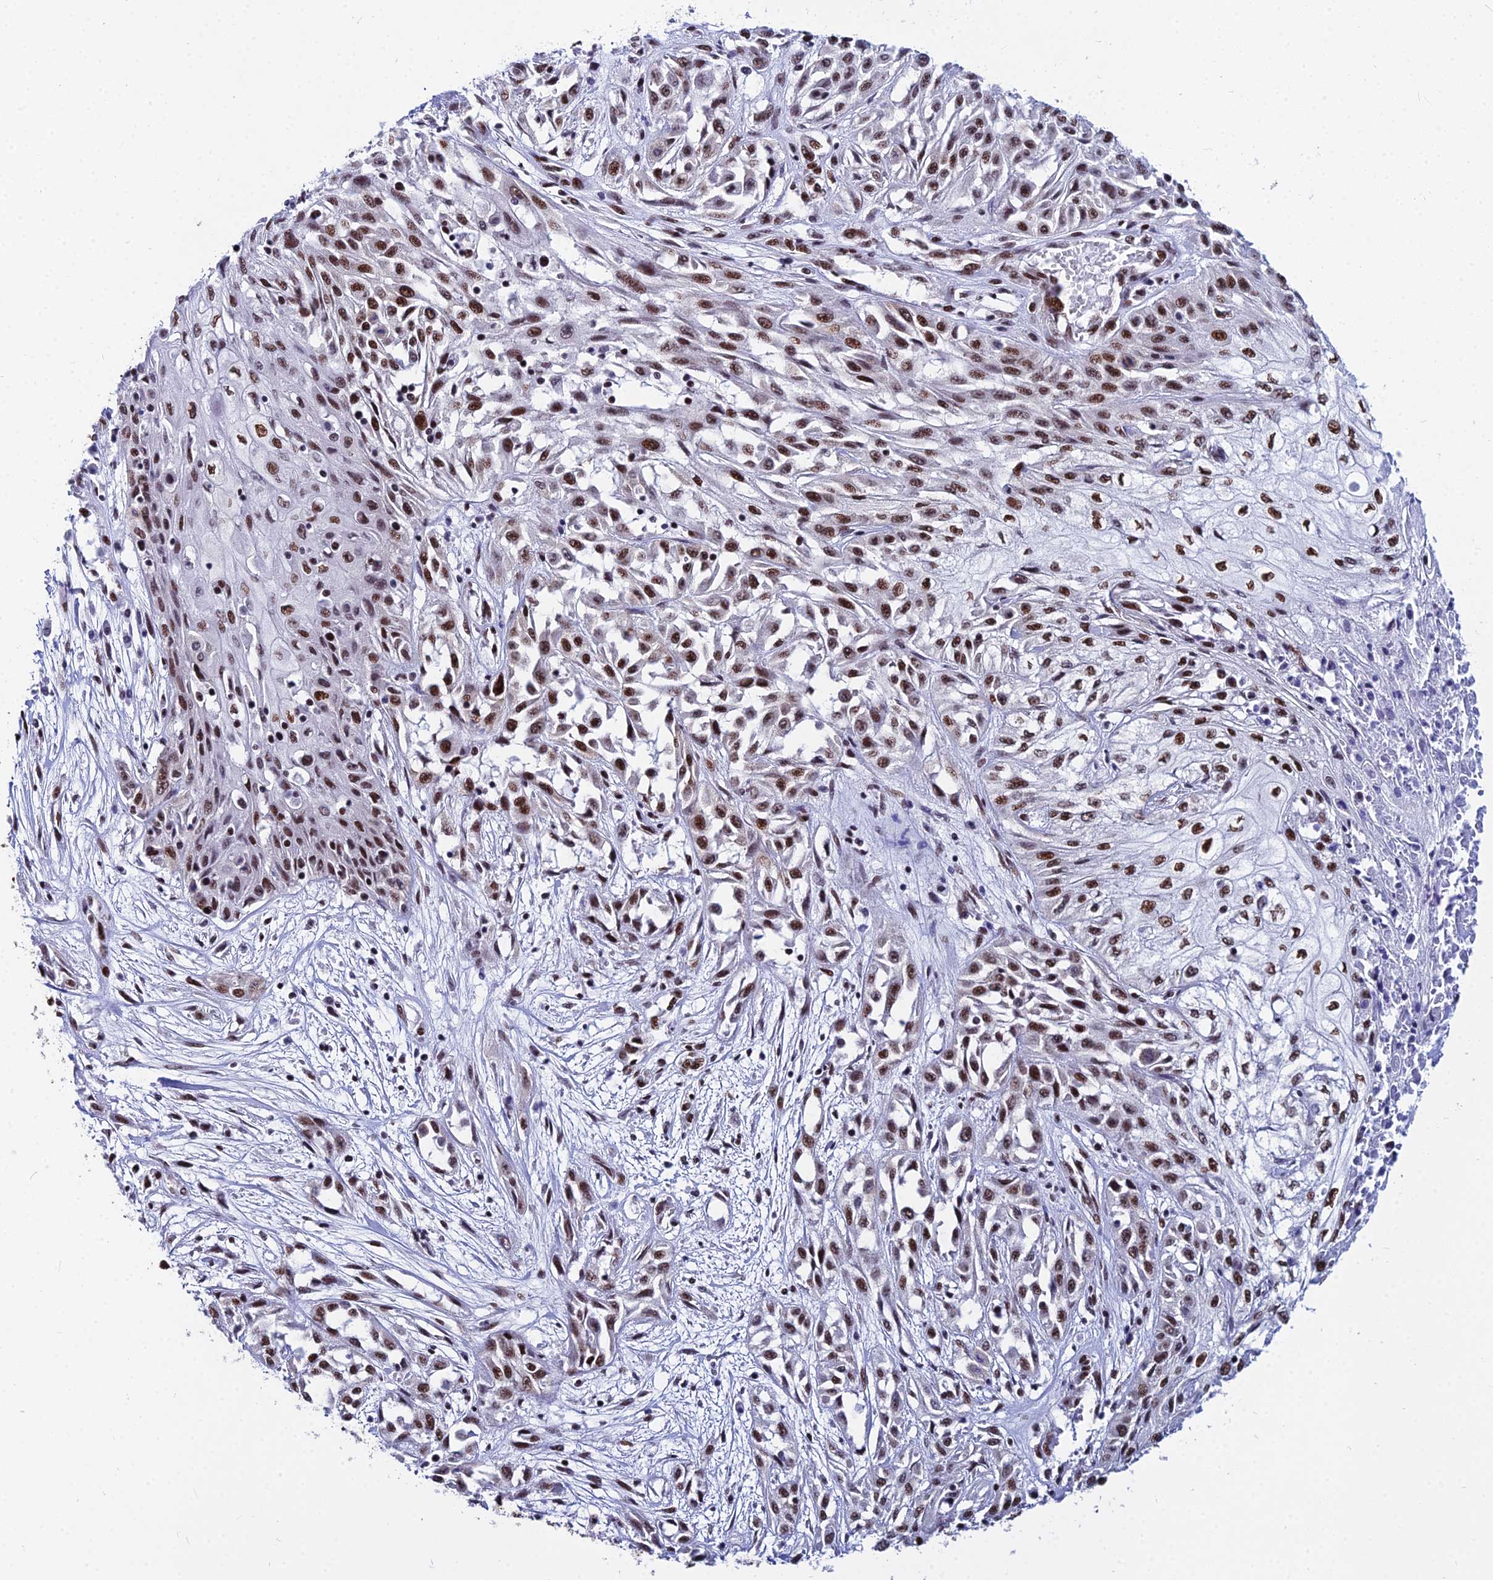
{"staining": {"intensity": "moderate", "quantity": ">75%", "location": "nuclear"}, "tissue": "skin cancer", "cell_type": "Tumor cells", "image_type": "cancer", "snomed": [{"axis": "morphology", "description": "Squamous cell carcinoma, NOS"}, {"axis": "morphology", "description": "Squamous cell carcinoma, metastatic, NOS"}, {"axis": "topography", "description": "Skin"}, {"axis": "topography", "description": "Lymph node"}], "caption": "DAB immunohistochemical staining of human skin metastatic squamous cell carcinoma displays moderate nuclear protein staining in approximately >75% of tumor cells. The staining is performed using DAB brown chromogen to label protein expression. The nuclei are counter-stained blue using hematoxylin.", "gene": "HNRNPH1", "patient": {"sex": "male", "age": 75}}